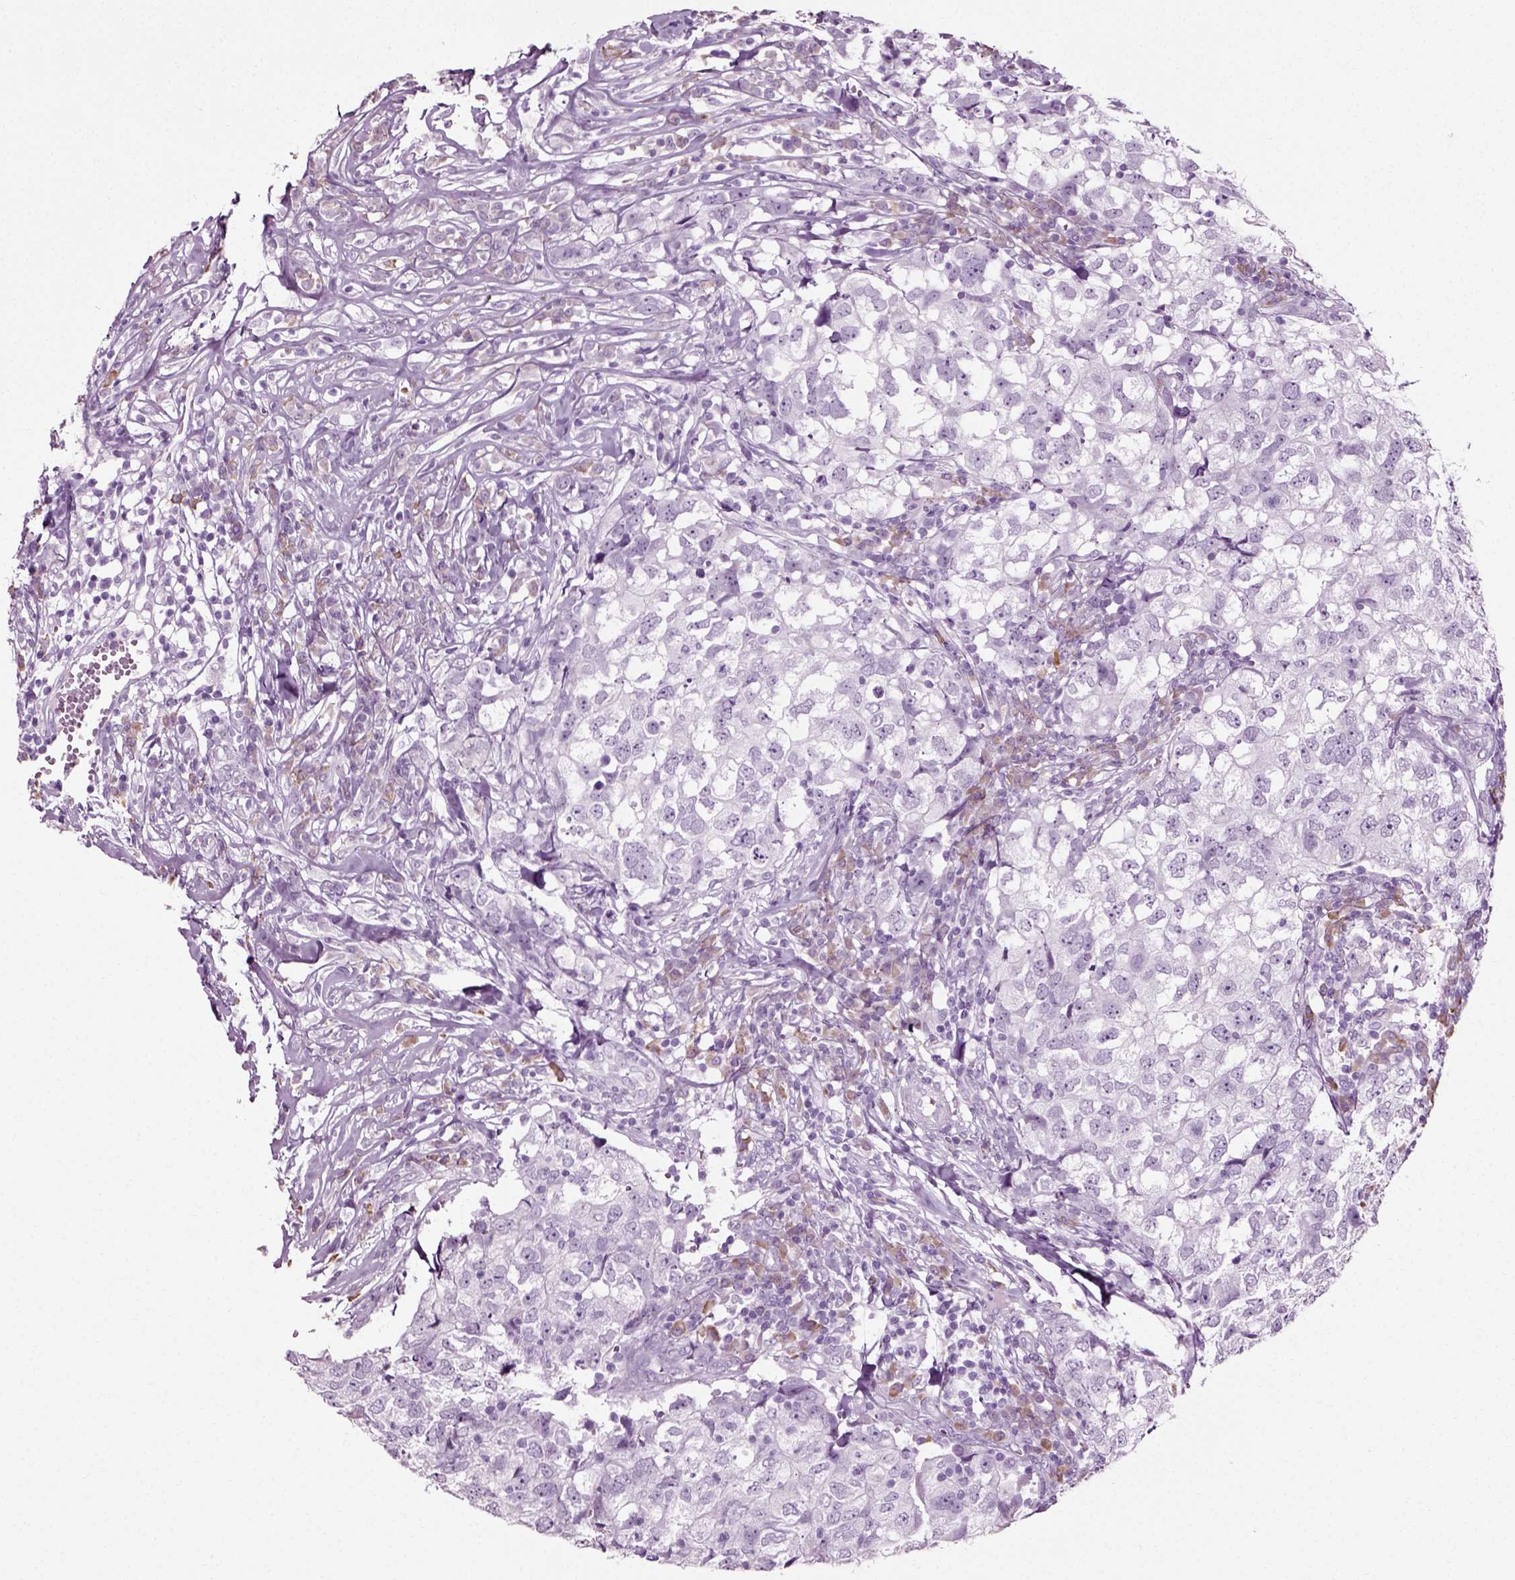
{"staining": {"intensity": "negative", "quantity": "none", "location": "none"}, "tissue": "breast cancer", "cell_type": "Tumor cells", "image_type": "cancer", "snomed": [{"axis": "morphology", "description": "Duct carcinoma"}, {"axis": "topography", "description": "Breast"}], "caption": "DAB immunohistochemical staining of intraductal carcinoma (breast) reveals no significant expression in tumor cells.", "gene": "SLC26A8", "patient": {"sex": "female", "age": 30}}